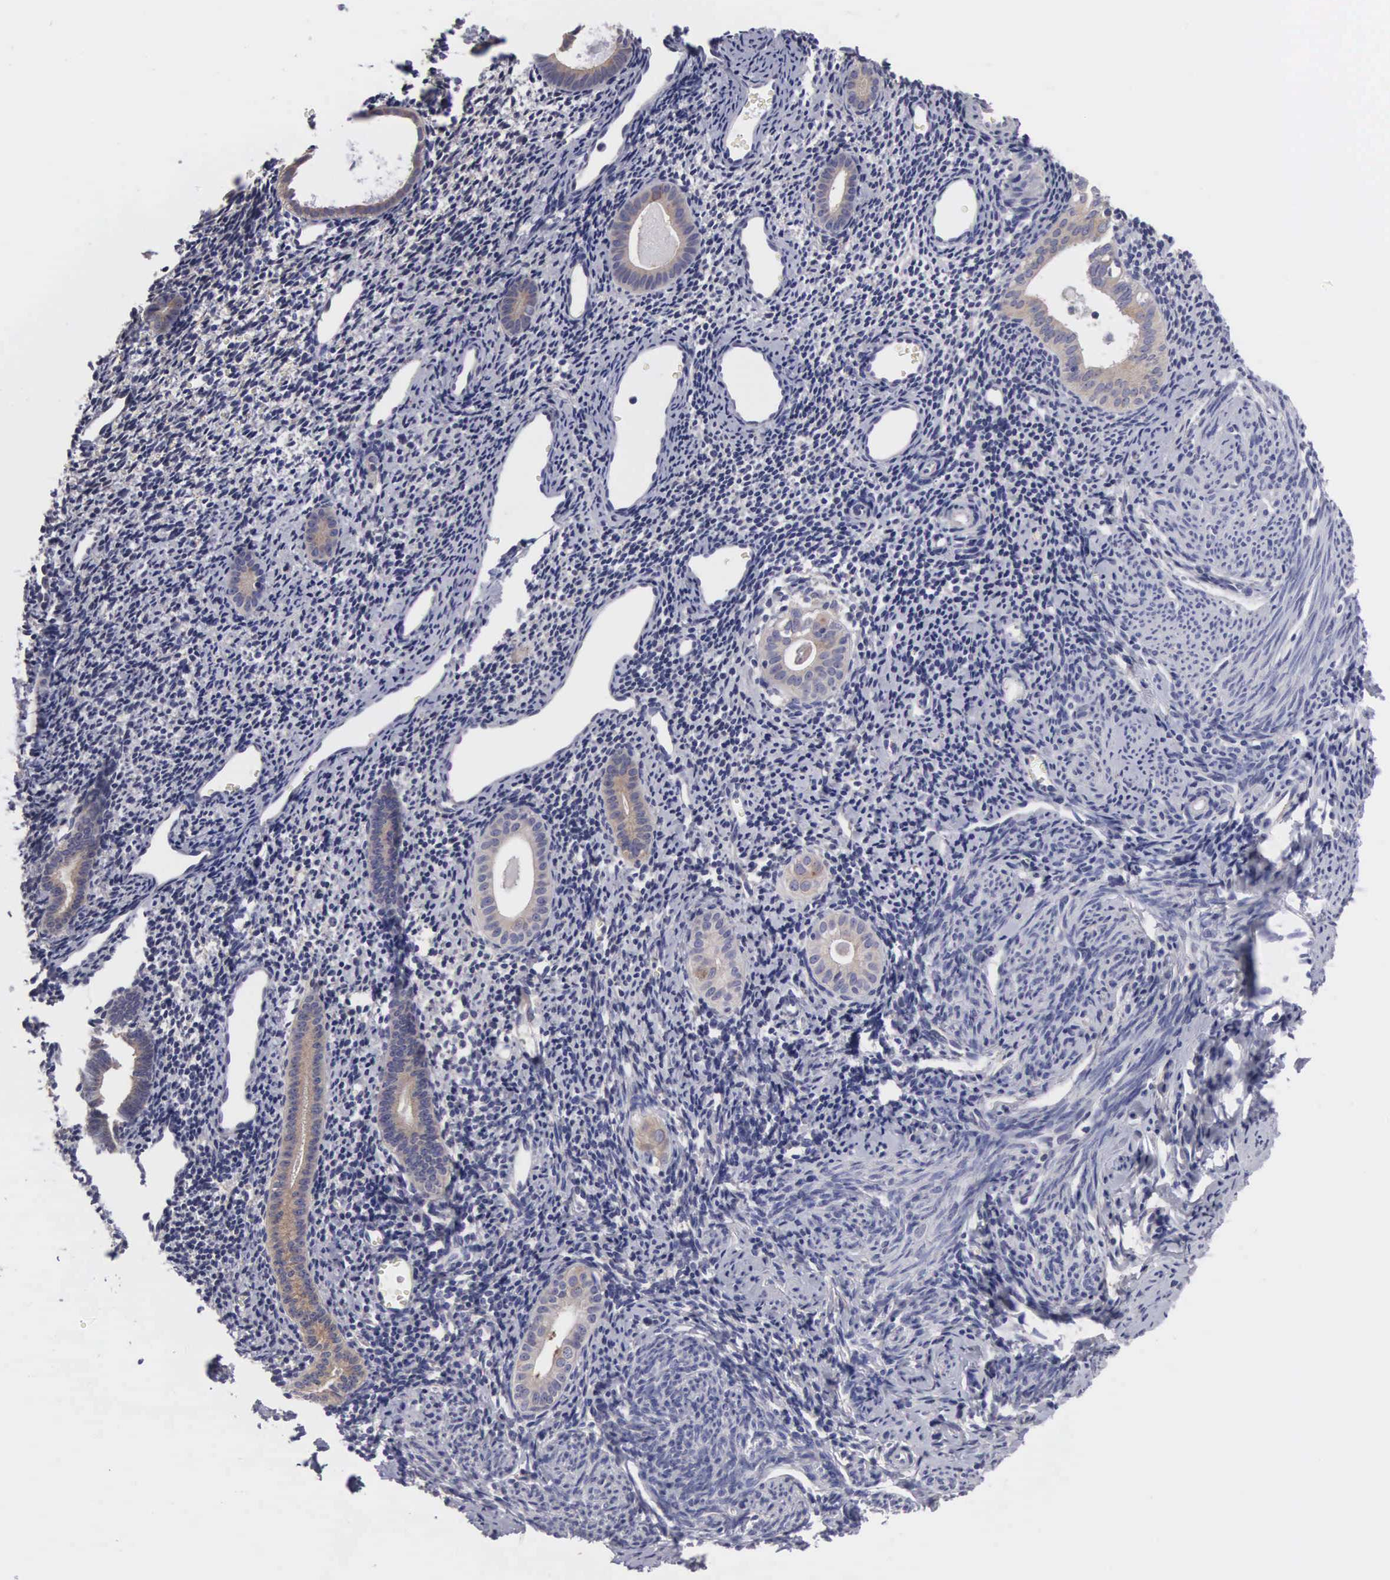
{"staining": {"intensity": "negative", "quantity": "none", "location": "none"}, "tissue": "endometrium", "cell_type": "Cells in endometrial stroma", "image_type": "normal", "snomed": [{"axis": "morphology", "description": "Normal tissue, NOS"}, {"axis": "morphology", "description": "Neoplasm, benign, NOS"}, {"axis": "topography", "description": "Uterus"}], "caption": "The image displays no significant positivity in cells in endometrial stroma of endometrium.", "gene": "SLITRK4", "patient": {"sex": "female", "age": 55}}